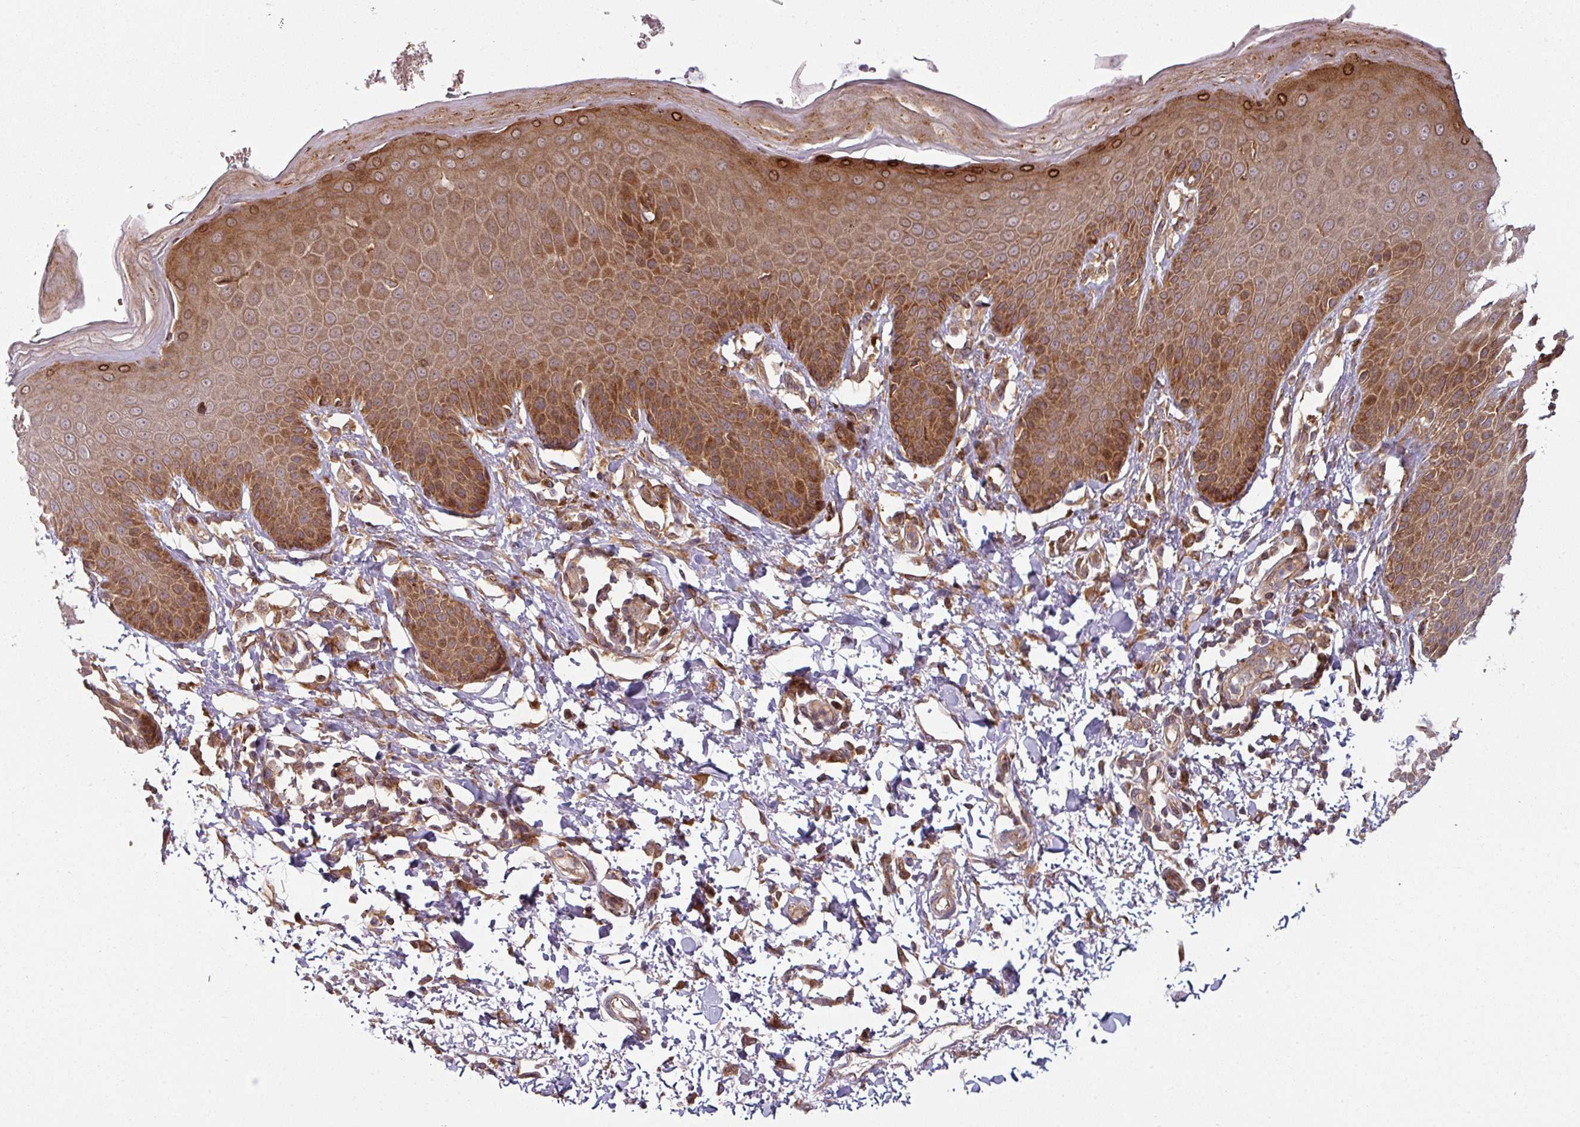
{"staining": {"intensity": "strong", "quantity": ">75%", "location": "cytoplasmic/membranous"}, "tissue": "skin", "cell_type": "Epidermal cells", "image_type": "normal", "snomed": [{"axis": "morphology", "description": "Normal tissue, NOS"}, {"axis": "topography", "description": "Peripheral nerve tissue"}], "caption": "Protein analysis of normal skin exhibits strong cytoplasmic/membranous expression in about >75% of epidermal cells.", "gene": "RAB5A", "patient": {"sex": "male", "age": 51}}